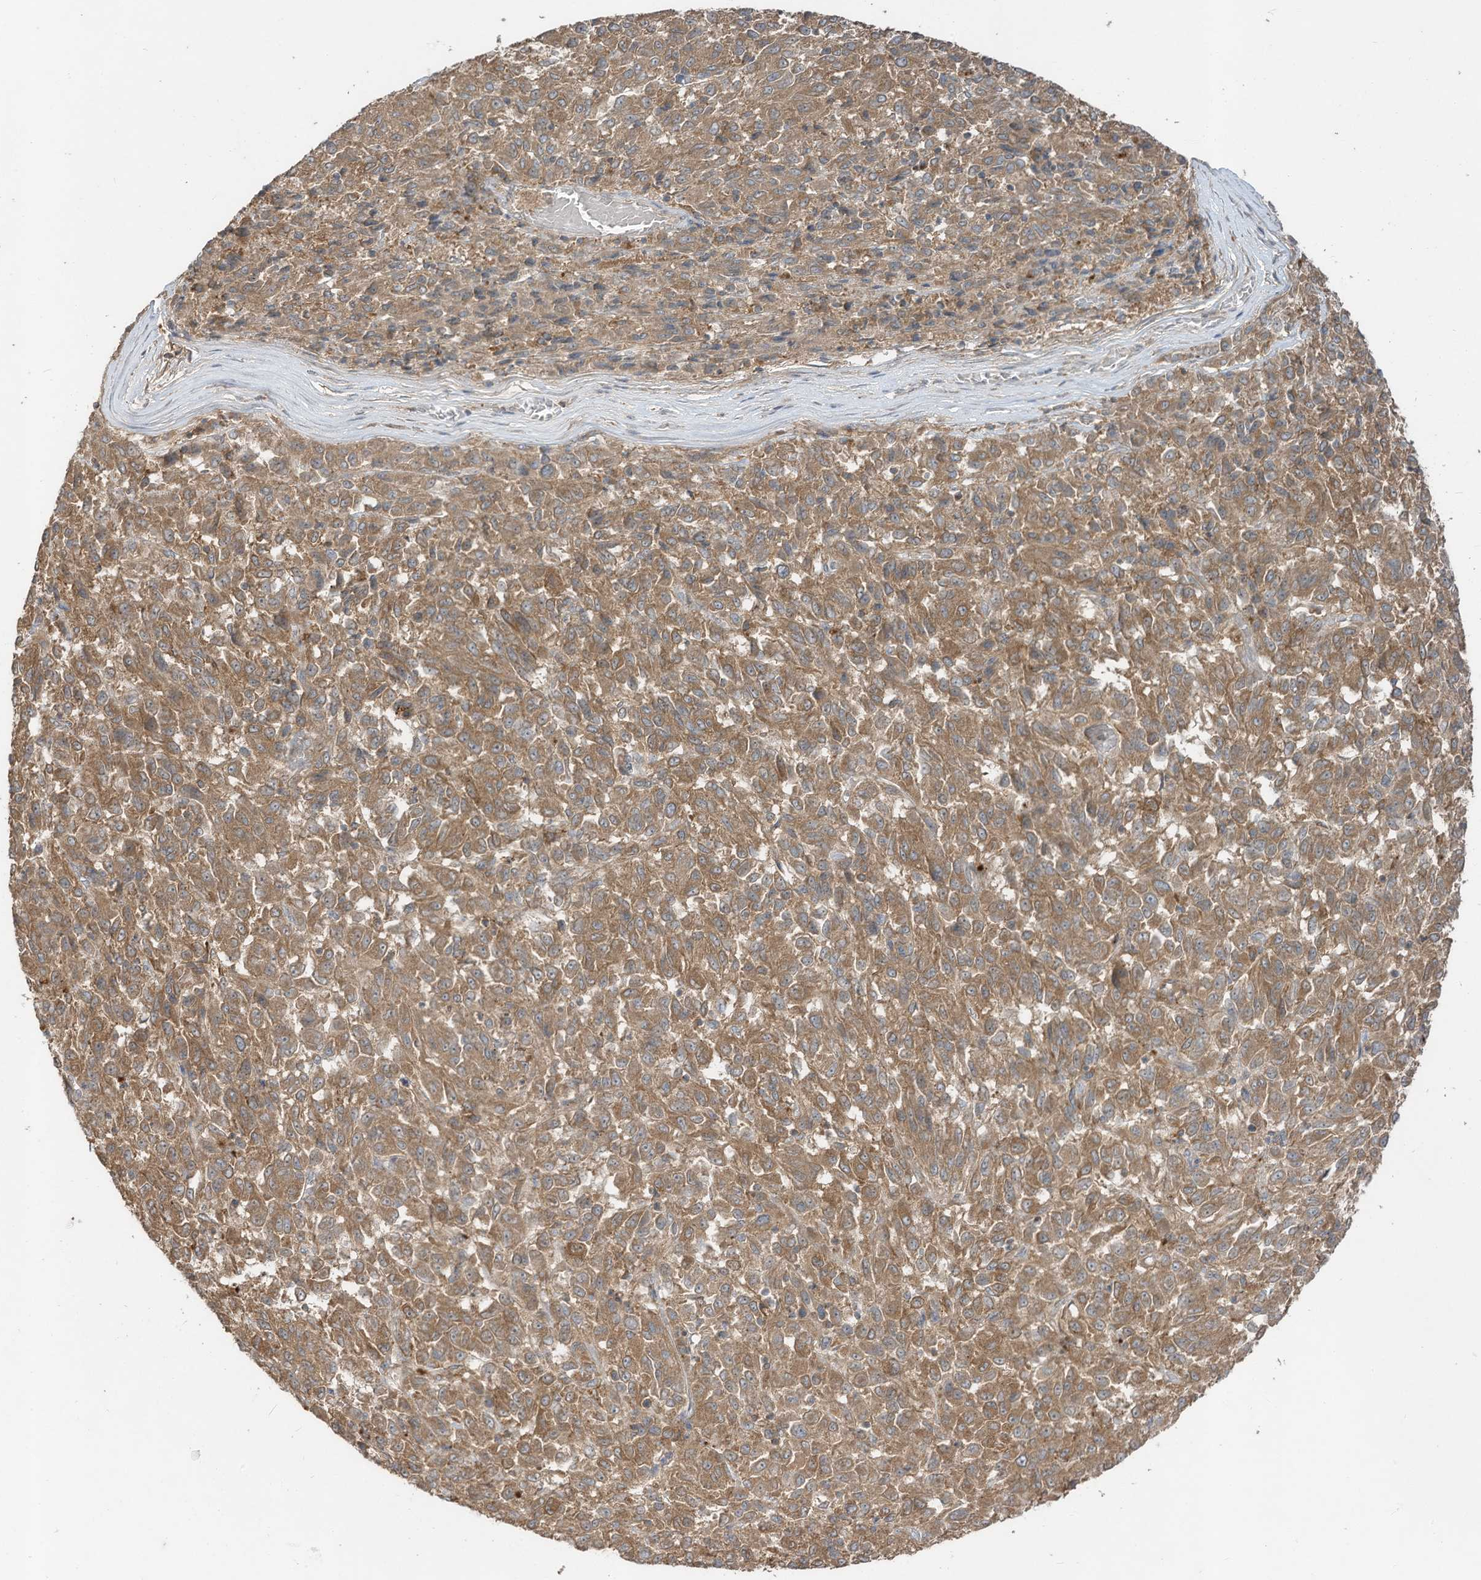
{"staining": {"intensity": "moderate", "quantity": ">75%", "location": "cytoplasmic/membranous"}, "tissue": "melanoma", "cell_type": "Tumor cells", "image_type": "cancer", "snomed": [{"axis": "morphology", "description": "Malignant melanoma, Metastatic site"}, {"axis": "topography", "description": "Lung"}], "caption": "A photomicrograph of melanoma stained for a protein shows moderate cytoplasmic/membranous brown staining in tumor cells.", "gene": "LDAH", "patient": {"sex": "male", "age": 64}}